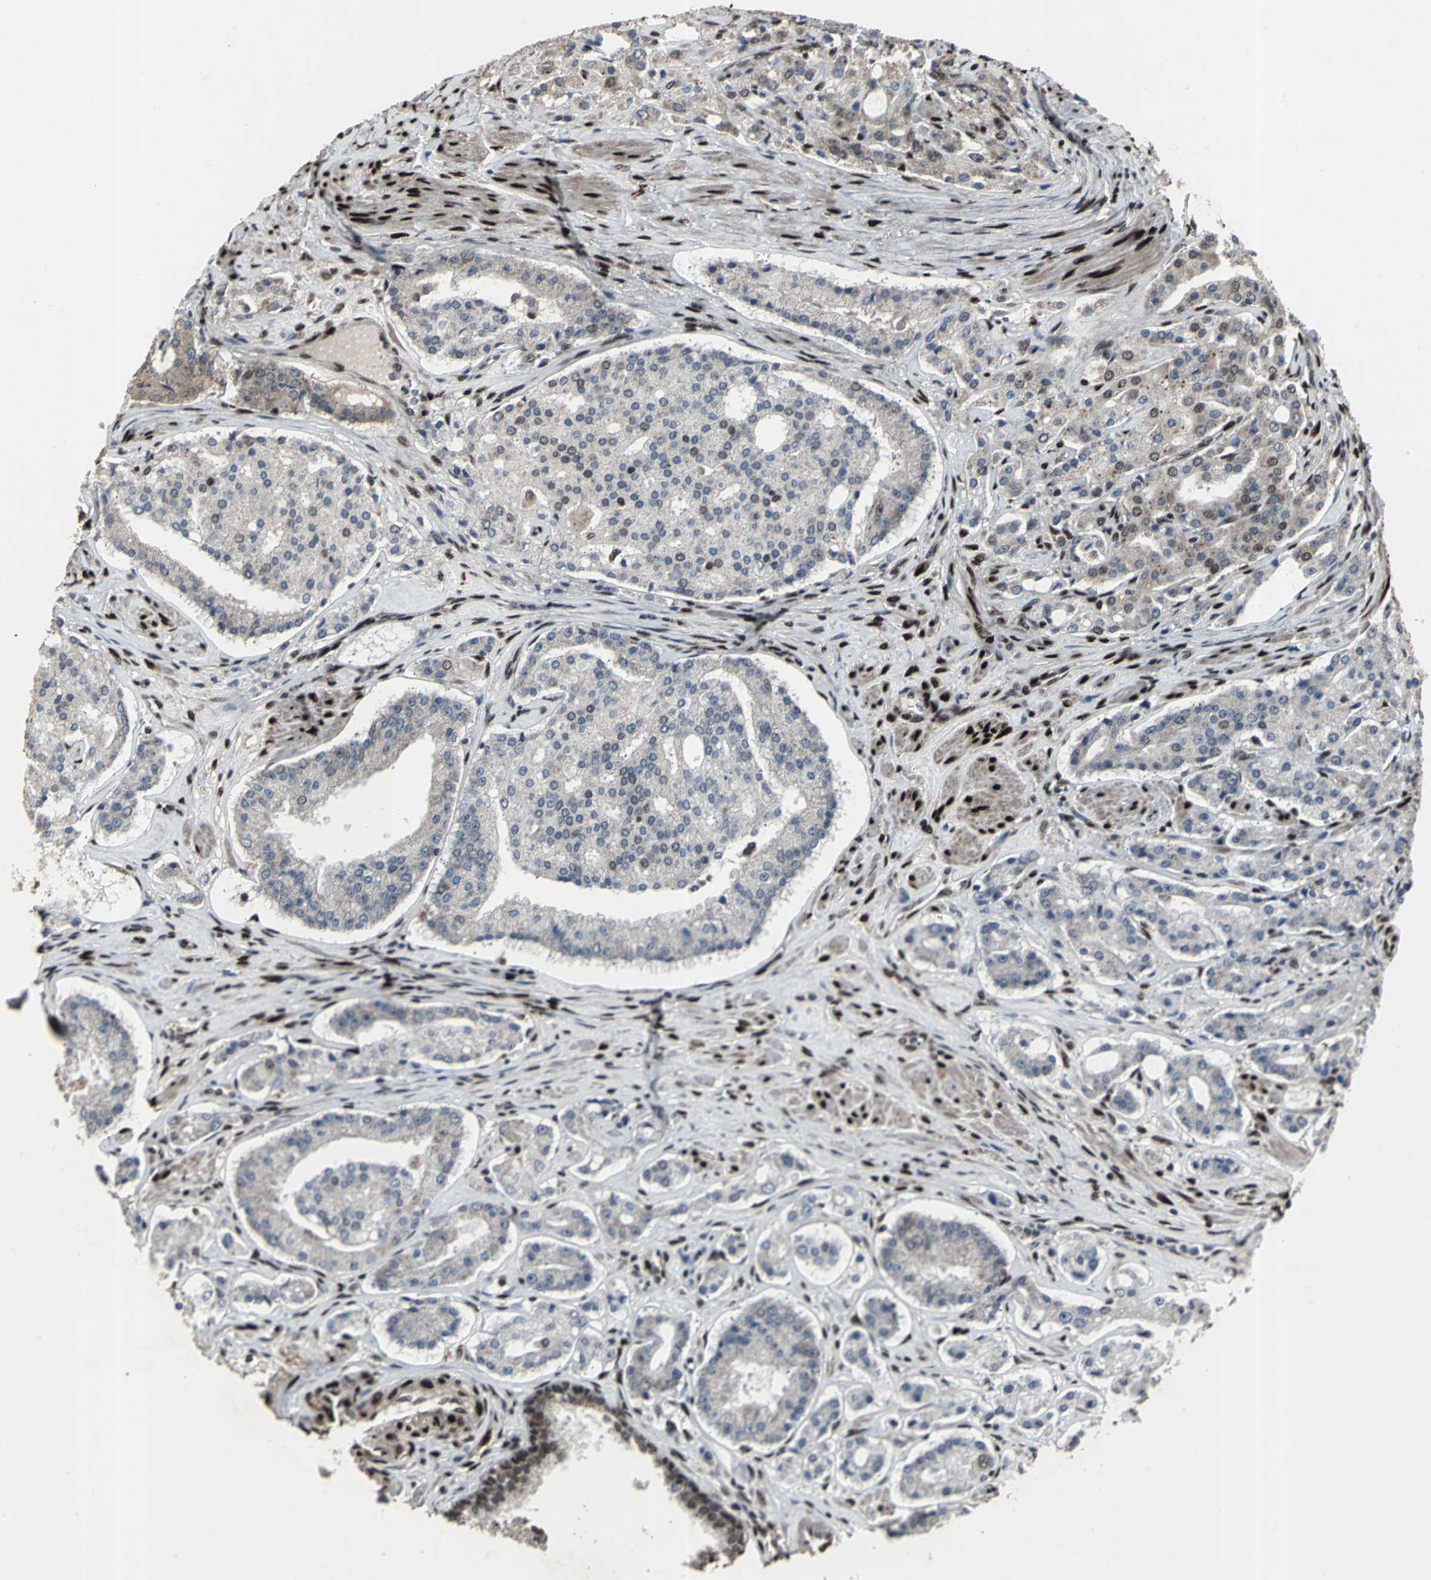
{"staining": {"intensity": "weak", "quantity": "25%-75%", "location": "cytoplasmic/membranous,nuclear"}, "tissue": "prostate cancer", "cell_type": "Tumor cells", "image_type": "cancer", "snomed": [{"axis": "morphology", "description": "Adenocarcinoma, Medium grade"}, {"axis": "topography", "description": "Prostate"}], "caption": "Immunohistochemical staining of human prostate cancer (medium-grade adenocarcinoma) reveals low levels of weak cytoplasmic/membranous and nuclear expression in approximately 25%-75% of tumor cells.", "gene": "SRF", "patient": {"sex": "male", "age": 72}}